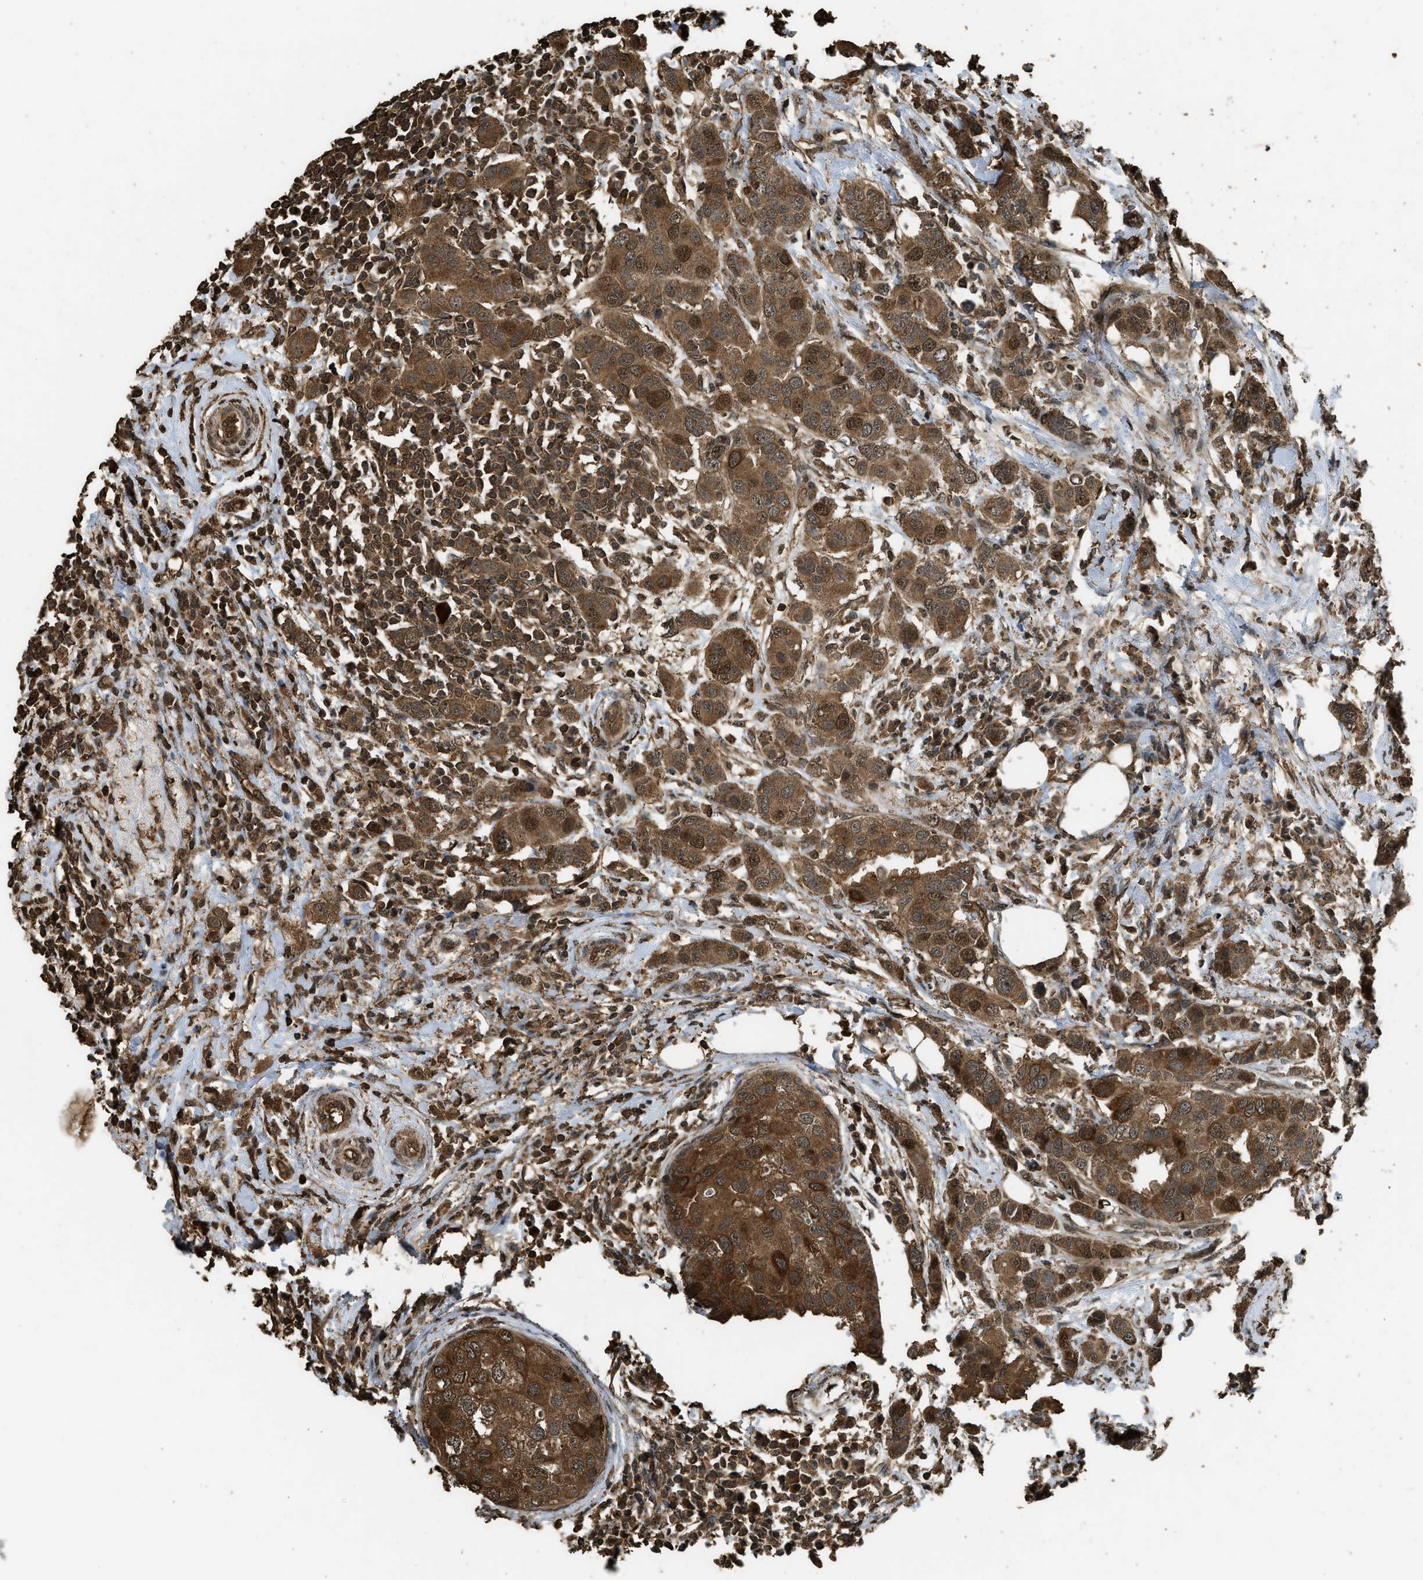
{"staining": {"intensity": "strong", "quantity": ">75%", "location": "cytoplasmic/membranous,nuclear"}, "tissue": "breast cancer", "cell_type": "Tumor cells", "image_type": "cancer", "snomed": [{"axis": "morphology", "description": "Duct carcinoma"}, {"axis": "topography", "description": "Breast"}], "caption": "A high-resolution histopathology image shows IHC staining of breast cancer, which reveals strong cytoplasmic/membranous and nuclear expression in about >75% of tumor cells.", "gene": "MYBL2", "patient": {"sex": "female", "age": 50}}